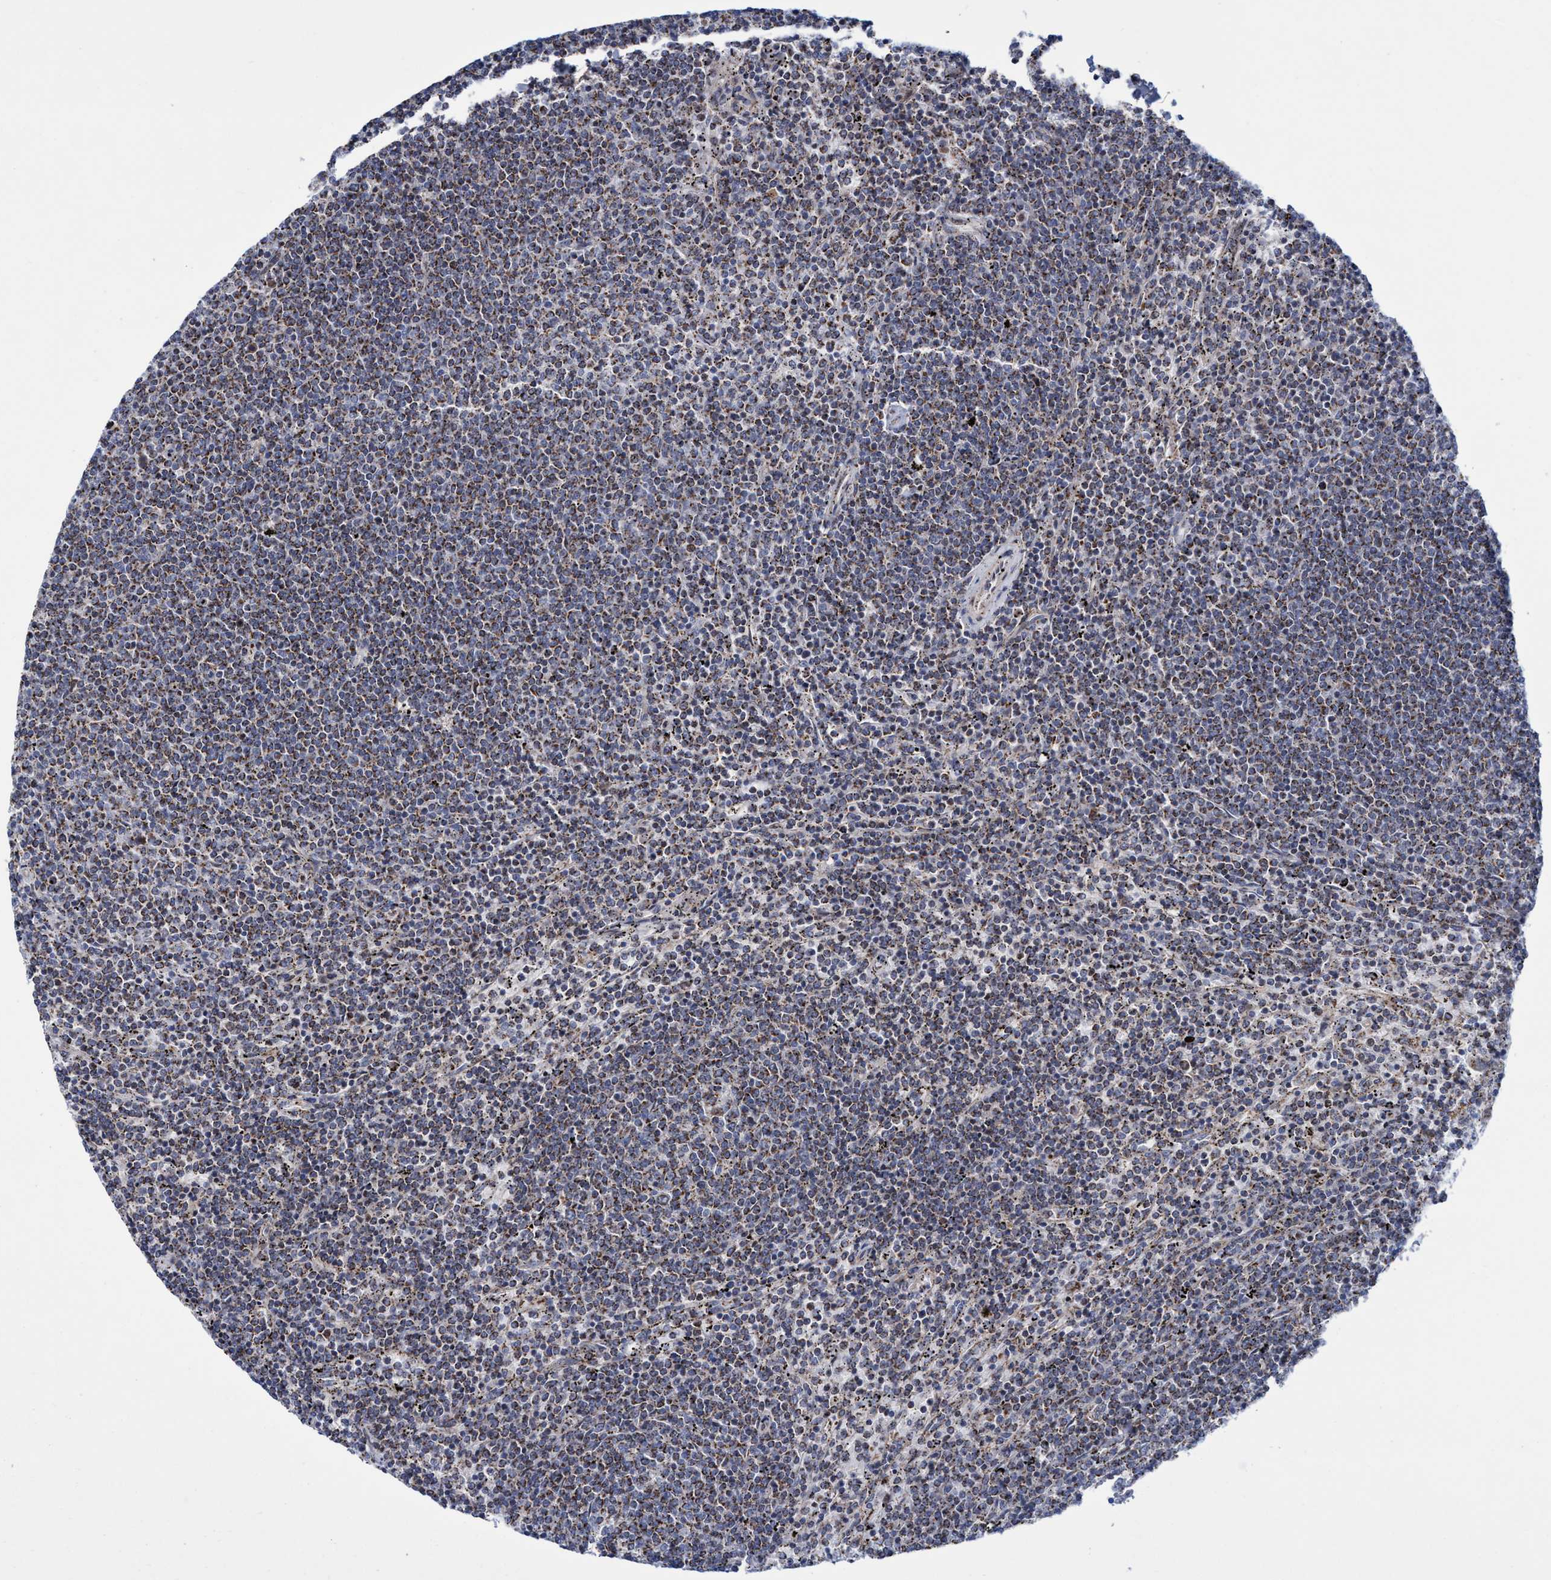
{"staining": {"intensity": "moderate", "quantity": "25%-75%", "location": "cytoplasmic/membranous"}, "tissue": "lymphoma", "cell_type": "Tumor cells", "image_type": "cancer", "snomed": [{"axis": "morphology", "description": "Malignant lymphoma, non-Hodgkin's type, Low grade"}, {"axis": "topography", "description": "Spleen"}], "caption": "Immunohistochemical staining of human lymphoma shows medium levels of moderate cytoplasmic/membranous positivity in approximately 25%-75% of tumor cells.", "gene": "POLR1F", "patient": {"sex": "female", "age": 50}}